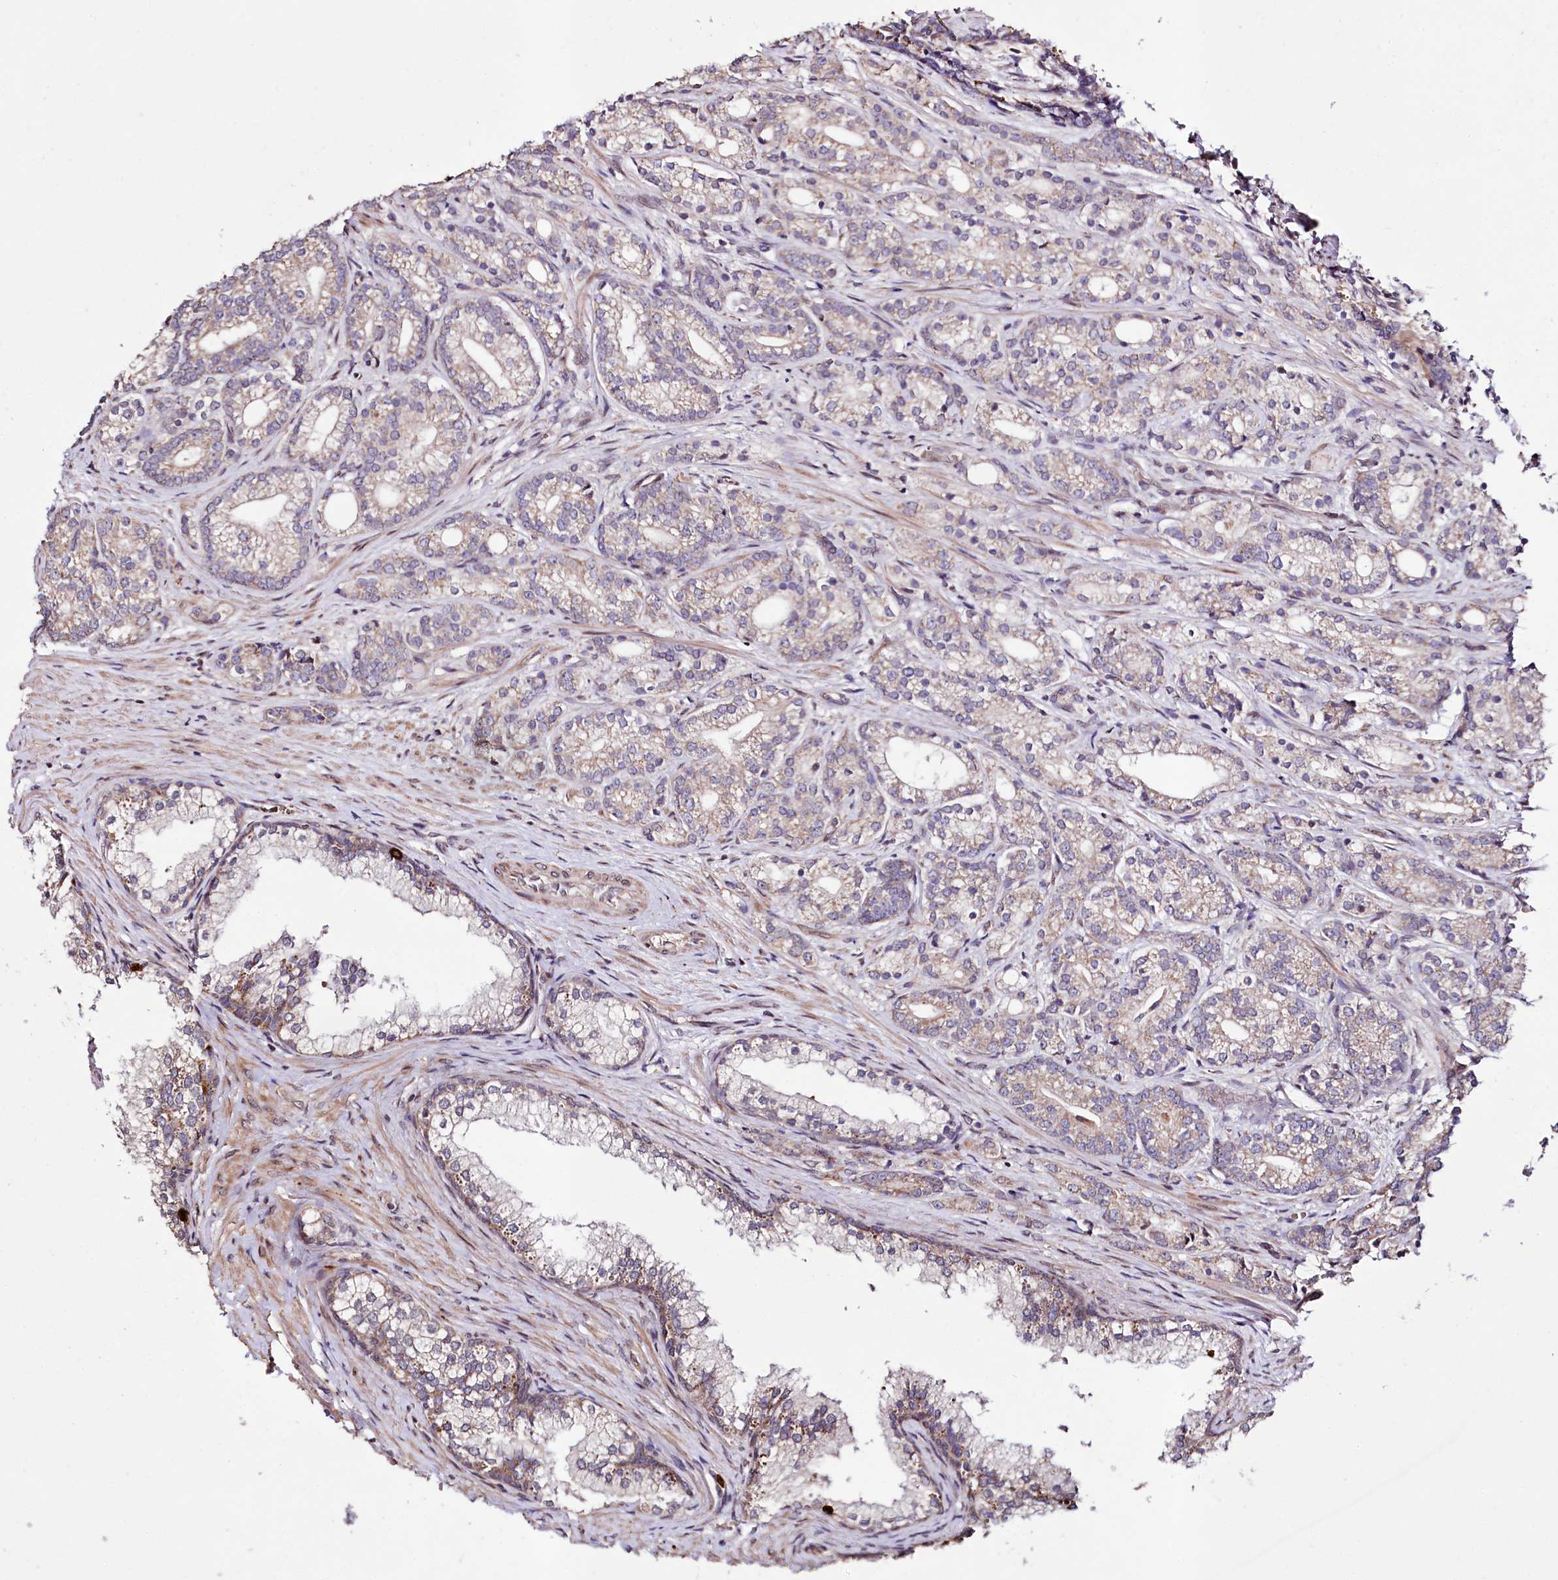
{"staining": {"intensity": "weak", "quantity": "25%-75%", "location": "cytoplasmic/membranous"}, "tissue": "prostate cancer", "cell_type": "Tumor cells", "image_type": "cancer", "snomed": [{"axis": "morphology", "description": "Adenocarcinoma, Low grade"}, {"axis": "topography", "description": "Prostate"}], "caption": "Immunohistochemistry (IHC) of prostate adenocarcinoma (low-grade) demonstrates low levels of weak cytoplasmic/membranous staining in about 25%-75% of tumor cells. (IHC, brightfield microscopy, high magnification).", "gene": "ZNF226", "patient": {"sex": "male", "age": 71}}